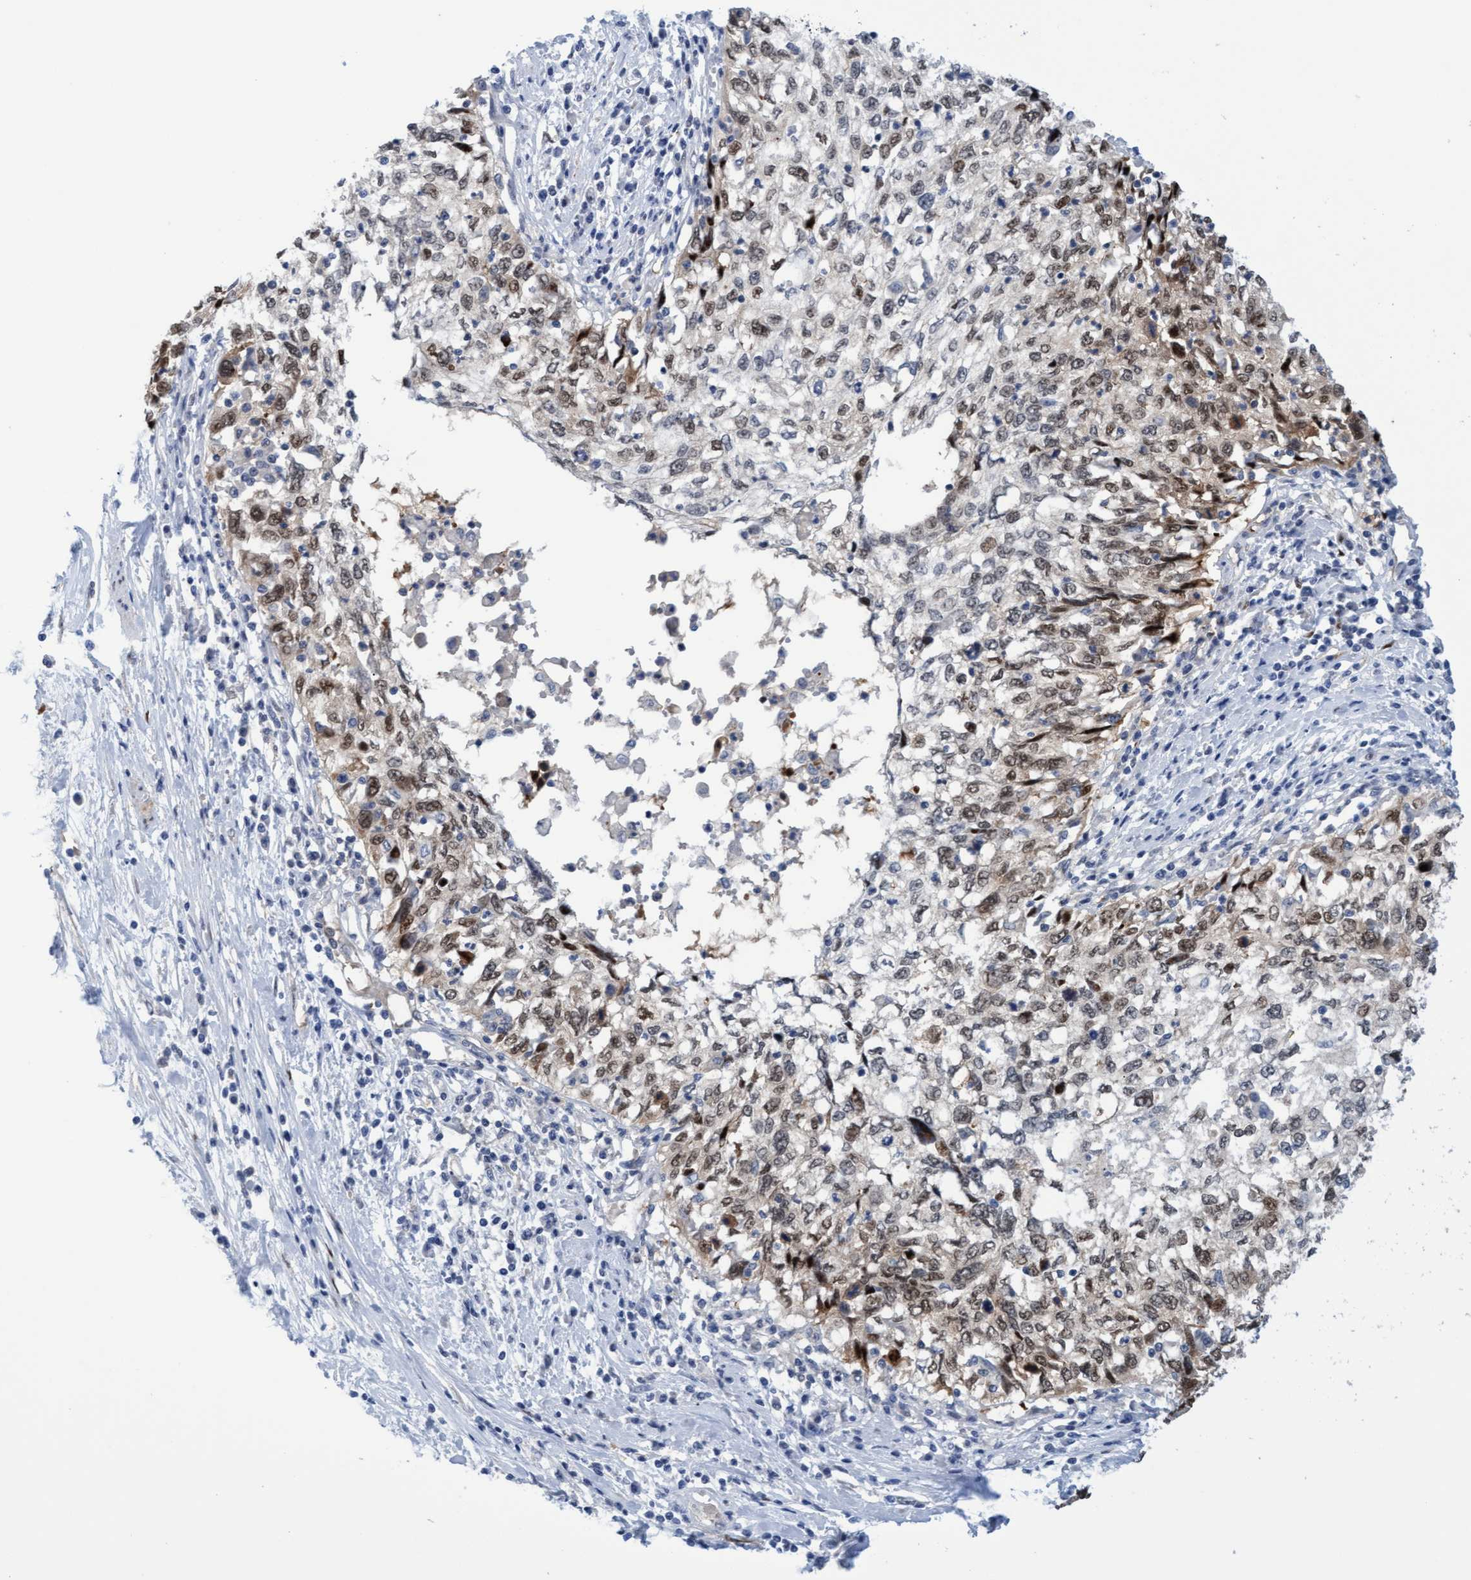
{"staining": {"intensity": "weak", "quantity": "25%-75%", "location": "cytoplasmic/membranous,nuclear"}, "tissue": "cervical cancer", "cell_type": "Tumor cells", "image_type": "cancer", "snomed": [{"axis": "morphology", "description": "Squamous cell carcinoma, NOS"}, {"axis": "topography", "description": "Cervix"}], "caption": "Squamous cell carcinoma (cervical) stained with DAB immunohistochemistry (IHC) demonstrates low levels of weak cytoplasmic/membranous and nuclear positivity in about 25%-75% of tumor cells.", "gene": "PINX1", "patient": {"sex": "female", "age": 57}}